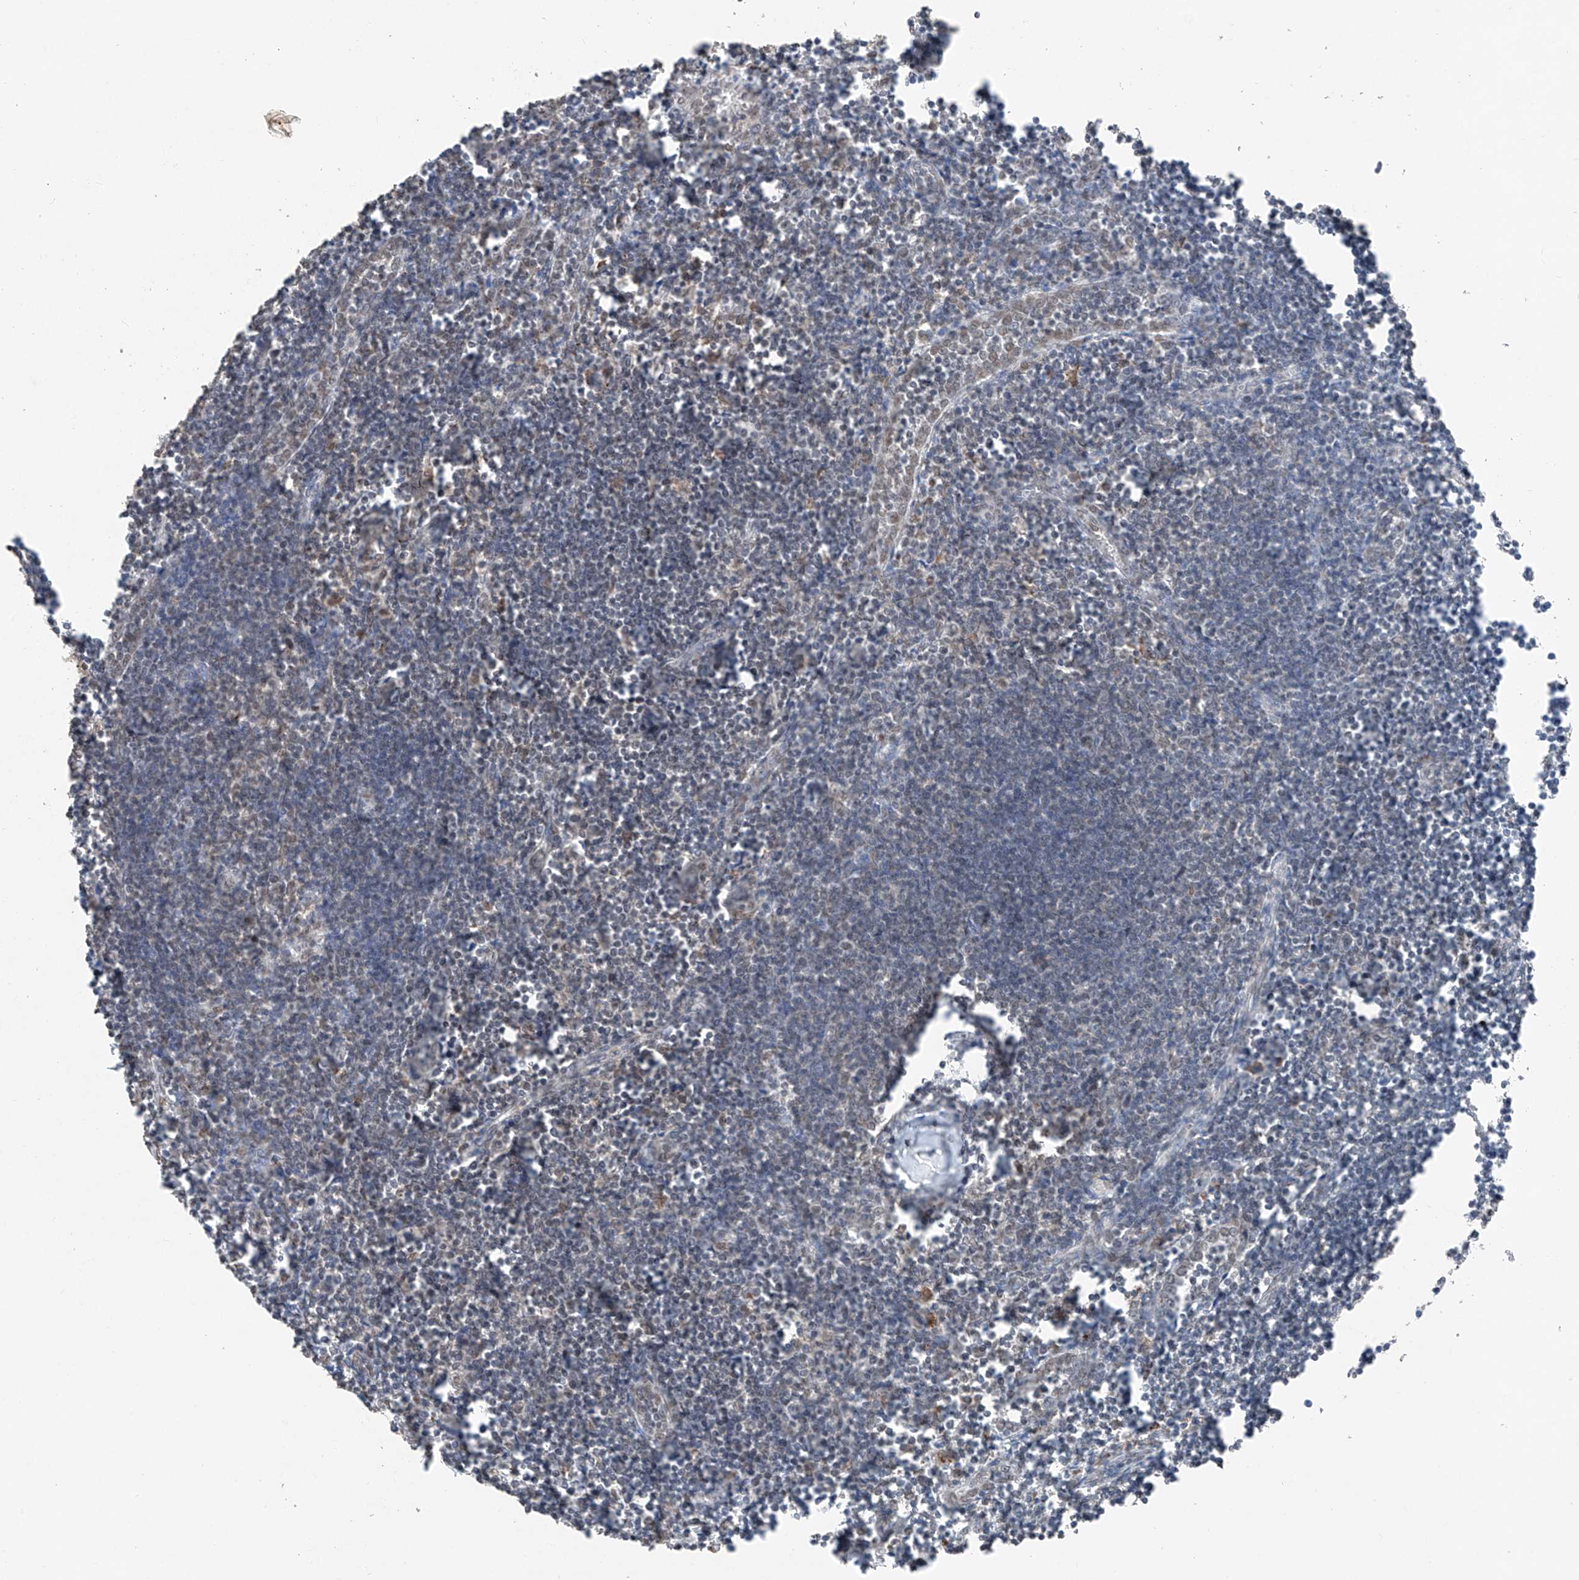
{"staining": {"intensity": "negative", "quantity": "none", "location": "none"}, "tissue": "lymph node", "cell_type": "Germinal center cells", "image_type": "normal", "snomed": [{"axis": "morphology", "description": "Normal tissue, NOS"}, {"axis": "morphology", "description": "Malignant melanoma, Metastatic site"}, {"axis": "topography", "description": "Lymph node"}], "caption": "Germinal center cells show no significant protein staining in unremarkable lymph node. (Immunohistochemistry (ihc), brightfield microscopy, high magnification).", "gene": "TBX4", "patient": {"sex": "male", "age": 41}}